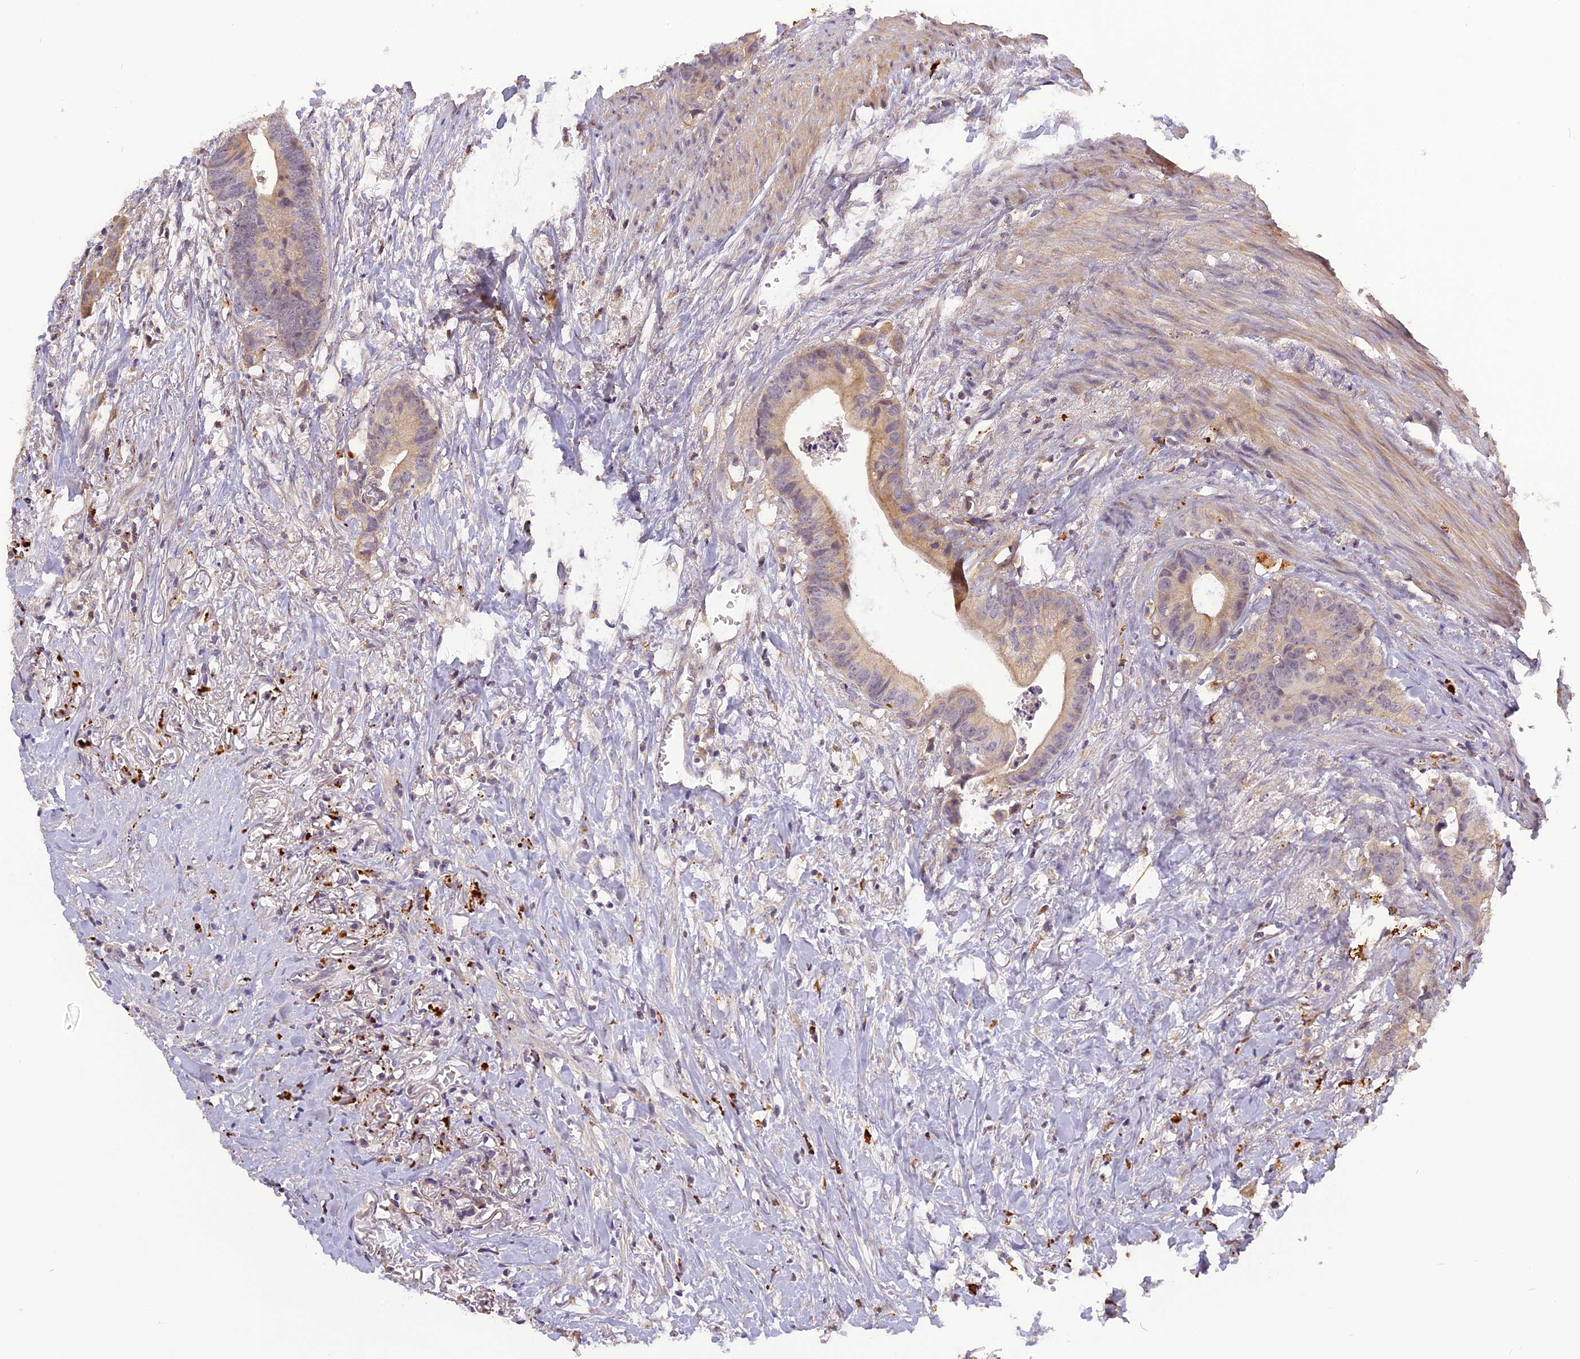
{"staining": {"intensity": "weak", "quantity": "<25%", "location": "cytoplasmic/membranous"}, "tissue": "colorectal cancer", "cell_type": "Tumor cells", "image_type": "cancer", "snomed": [{"axis": "morphology", "description": "Adenocarcinoma, NOS"}, {"axis": "topography", "description": "Colon"}], "caption": "This photomicrograph is of adenocarcinoma (colorectal) stained with immunohistochemistry to label a protein in brown with the nuclei are counter-stained blue. There is no expression in tumor cells.", "gene": "FNIP2", "patient": {"sex": "female", "age": 57}}